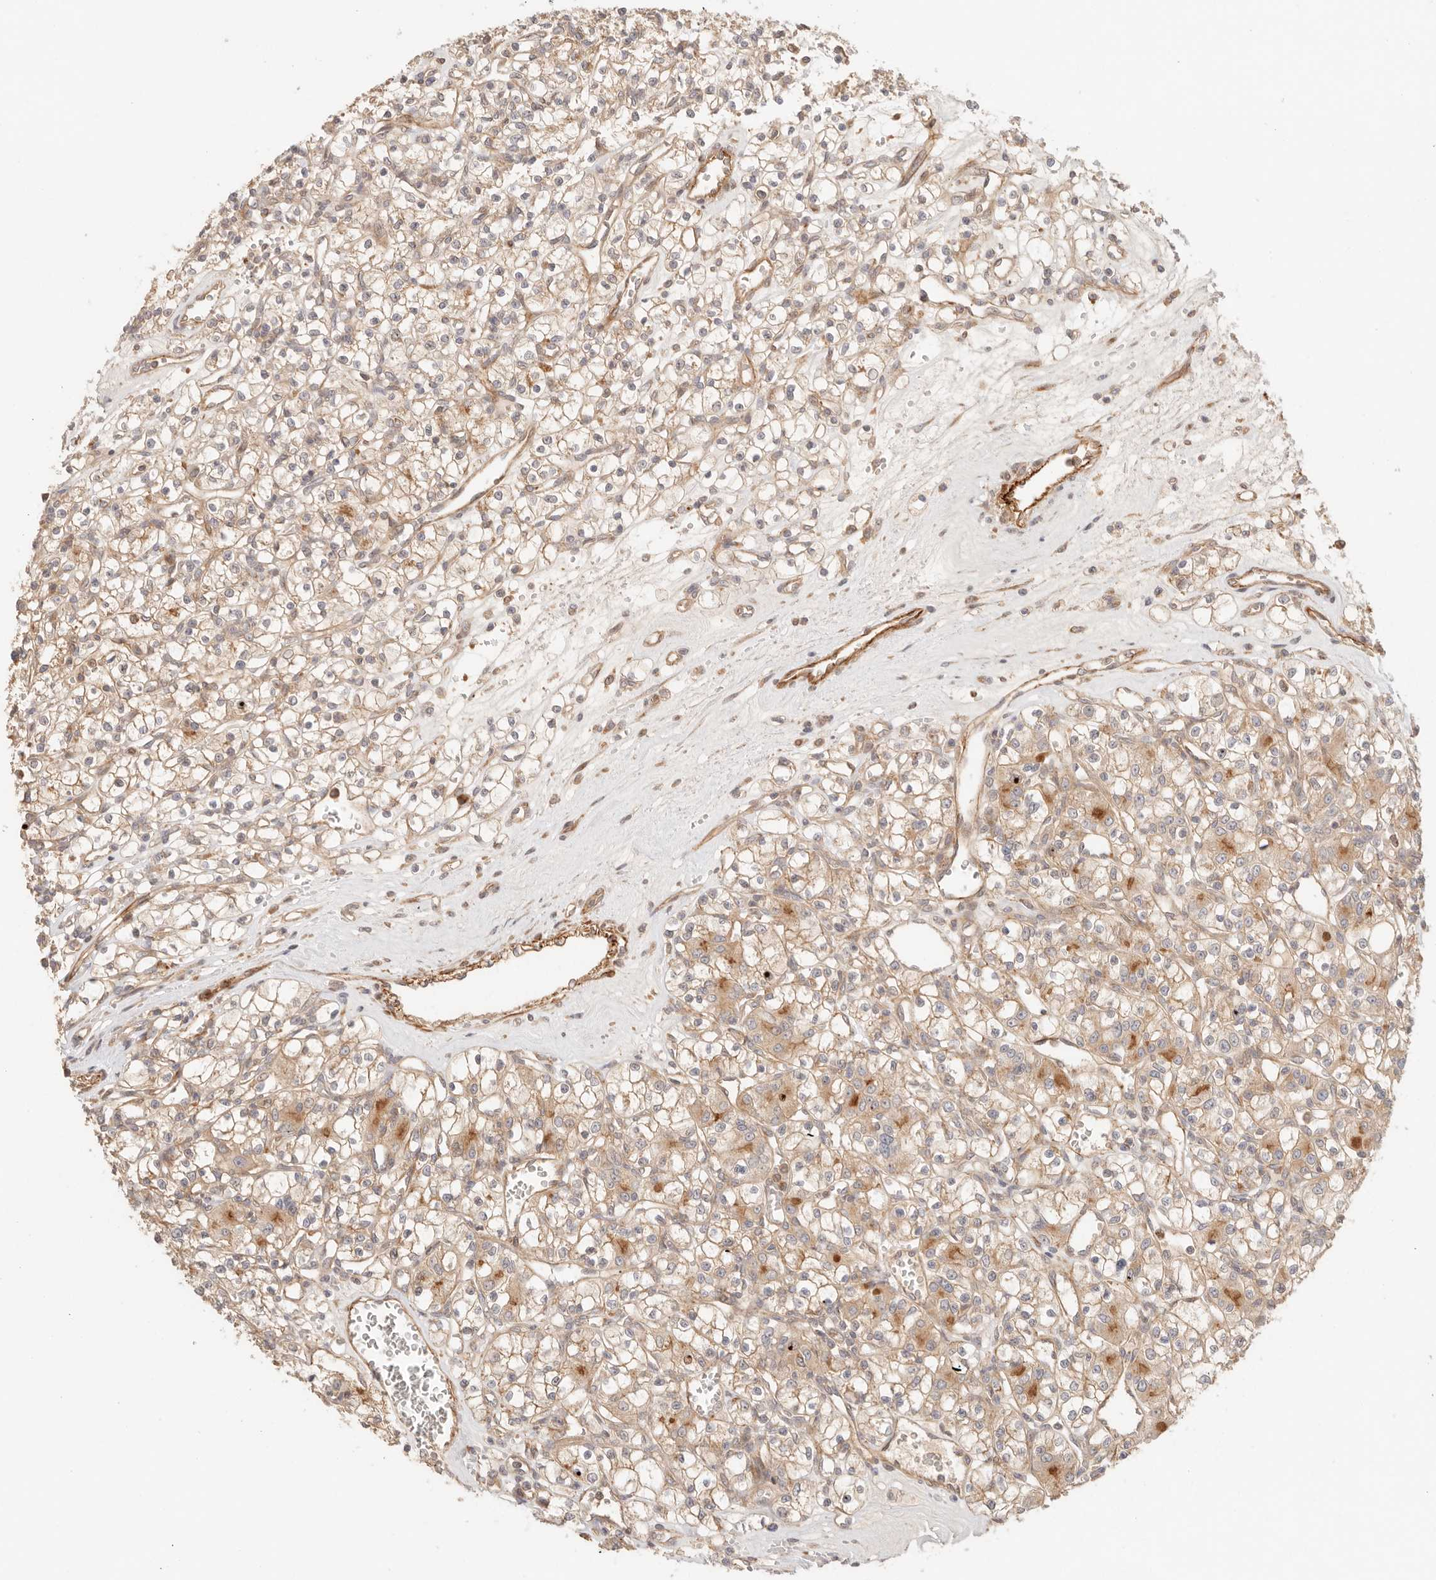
{"staining": {"intensity": "moderate", "quantity": ">75%", "location": "cytoplasmic/membranous"}, "tissue": "renal cancer", "cell_type": "Tumor cells", "image_type": "cancer", "snomed": [{"axis": "morphology", "description": "Adenocarcinoma, NOS"}, {"axis": "topography", "description": "Kidney"}], "caption": "This is an image of IHC staining of renal cancer (adenocarcinoma), which shows moderate positivity in the cytoplasmic/membranous of tumor cells.", "gene": "IL1R2", "patient": {"sex": "female", "age": 59}}